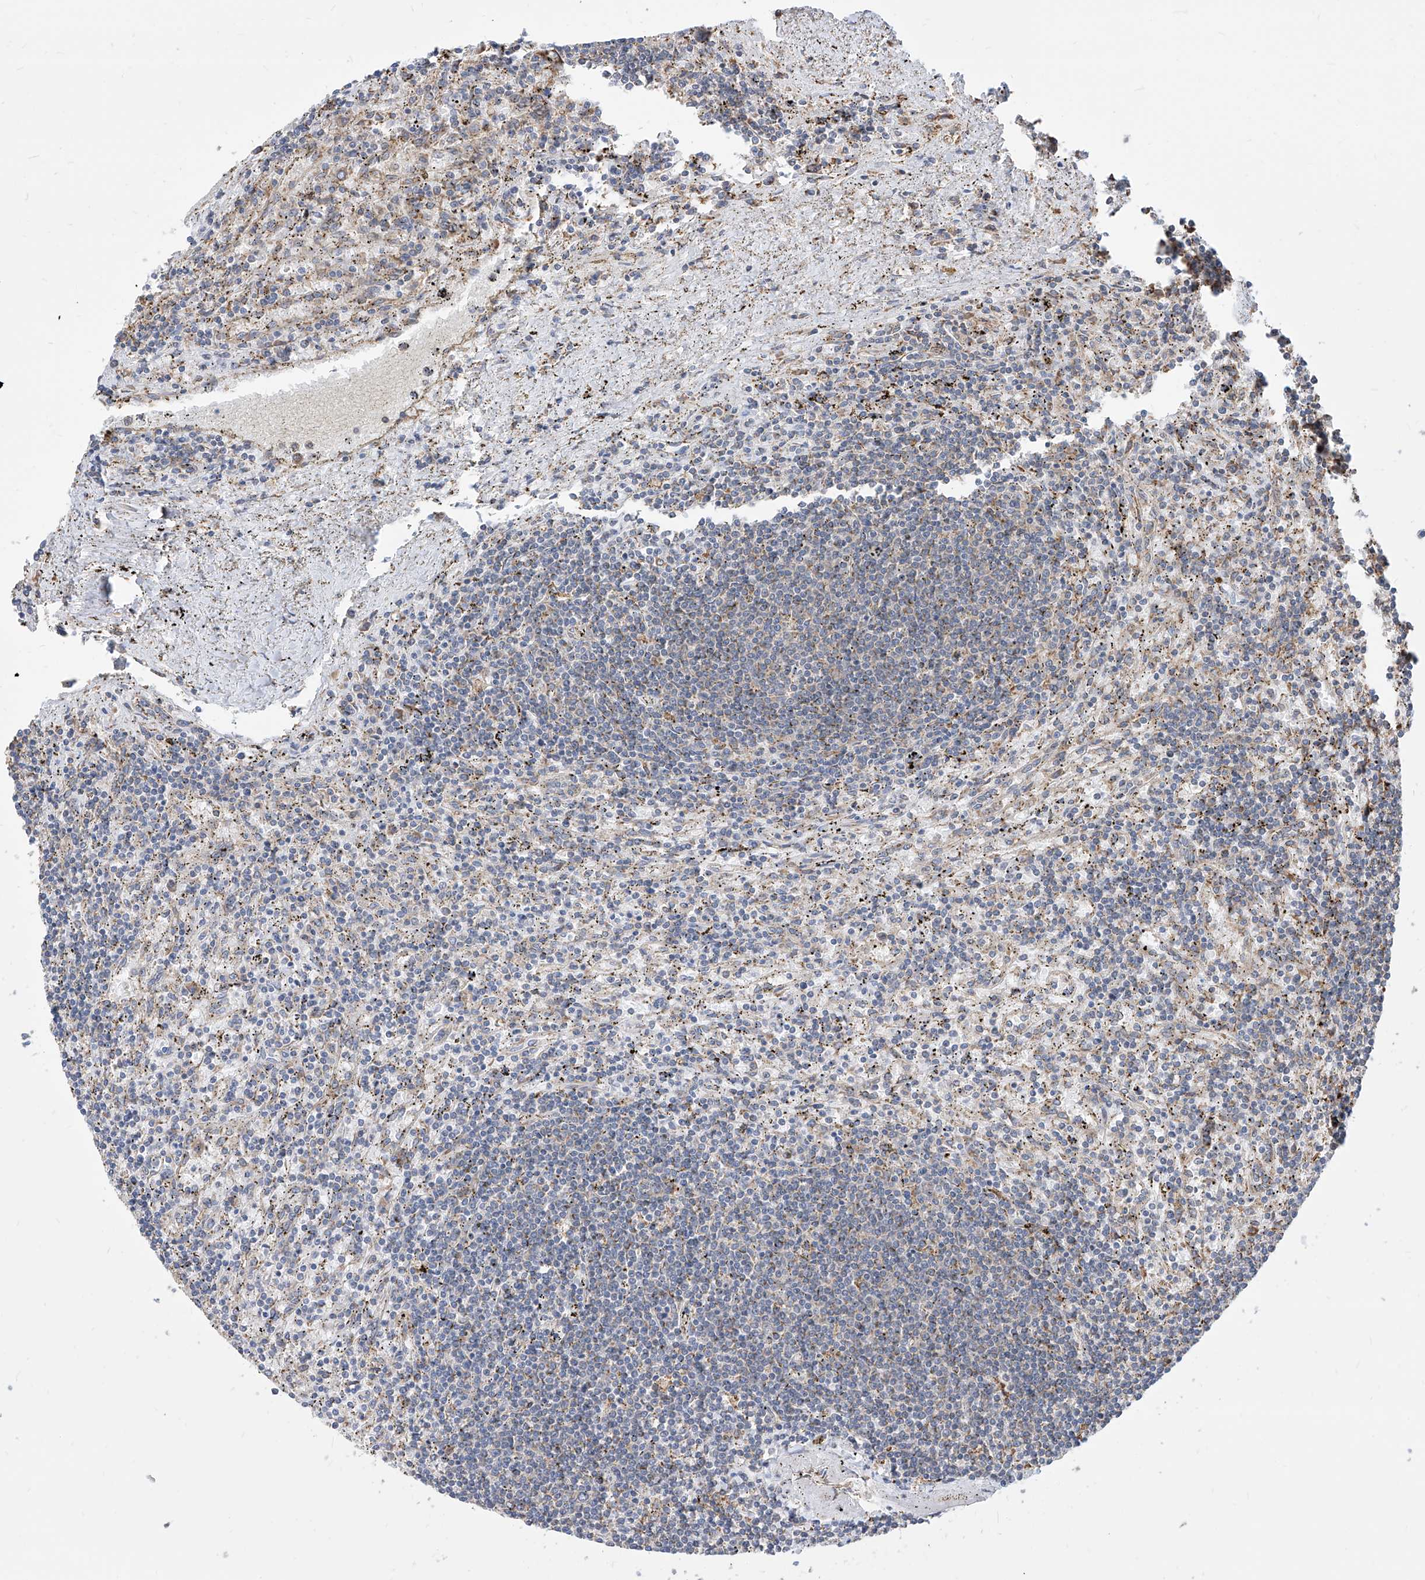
{"staining": {"intensity": "negative", "quantity": "none", "location": "none"}, "tissue": "lymphoma", "cell_type": "Tumor cells", "image_type": "cancer", "snomed": [{"axis": "morphology", "description": "Malignant lymphoma, non-Hodgkin's type, Low grade"}, {"axis": "topography", "description": "Spleen"}], "caption": "An IHC histopathology image of lymphoma is shown. There is no staining in tumor cells of lymphoma.", "gene": "FAM83B", "patient": {"sex": "male", "age": 76}}